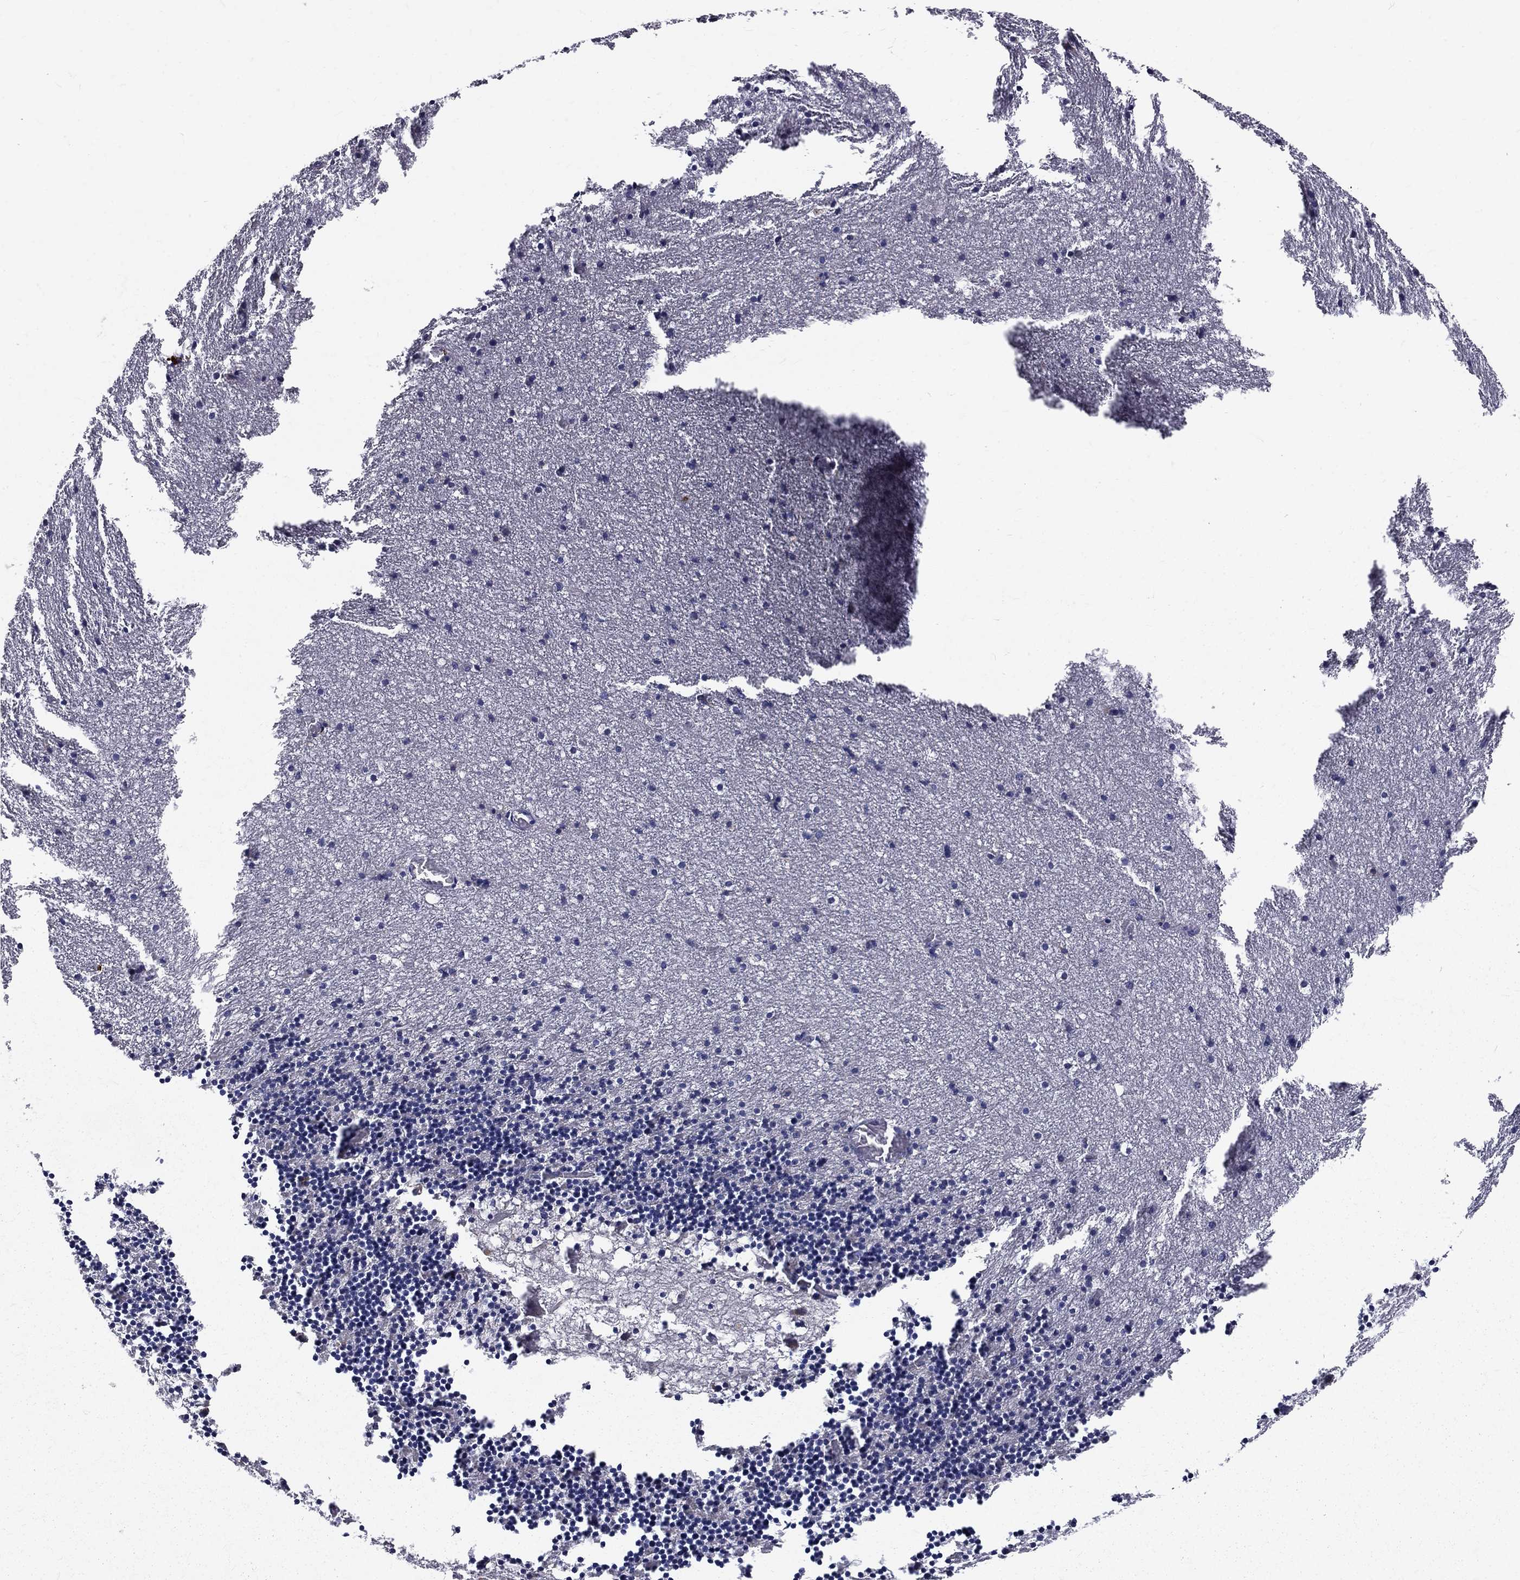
{"staining": {"intensity": "negative", "quantity": "none", "location": "none"}, "tissue": "cerebellum", "cell_type": "Cells in granular layer", "image_type": "normal", "snomed": [{"axis": "morphology", "description": "Normal tissue, NOS"}, {"axis": "topography", "description": "Cerebellum"}], "caption": "An IHC image of normal cerebellum is shown. There is no staining in cells in granular layer of cerebellum.", "gene": "ALDH1B1", "patient": {"sex": "male", "age": 37}}